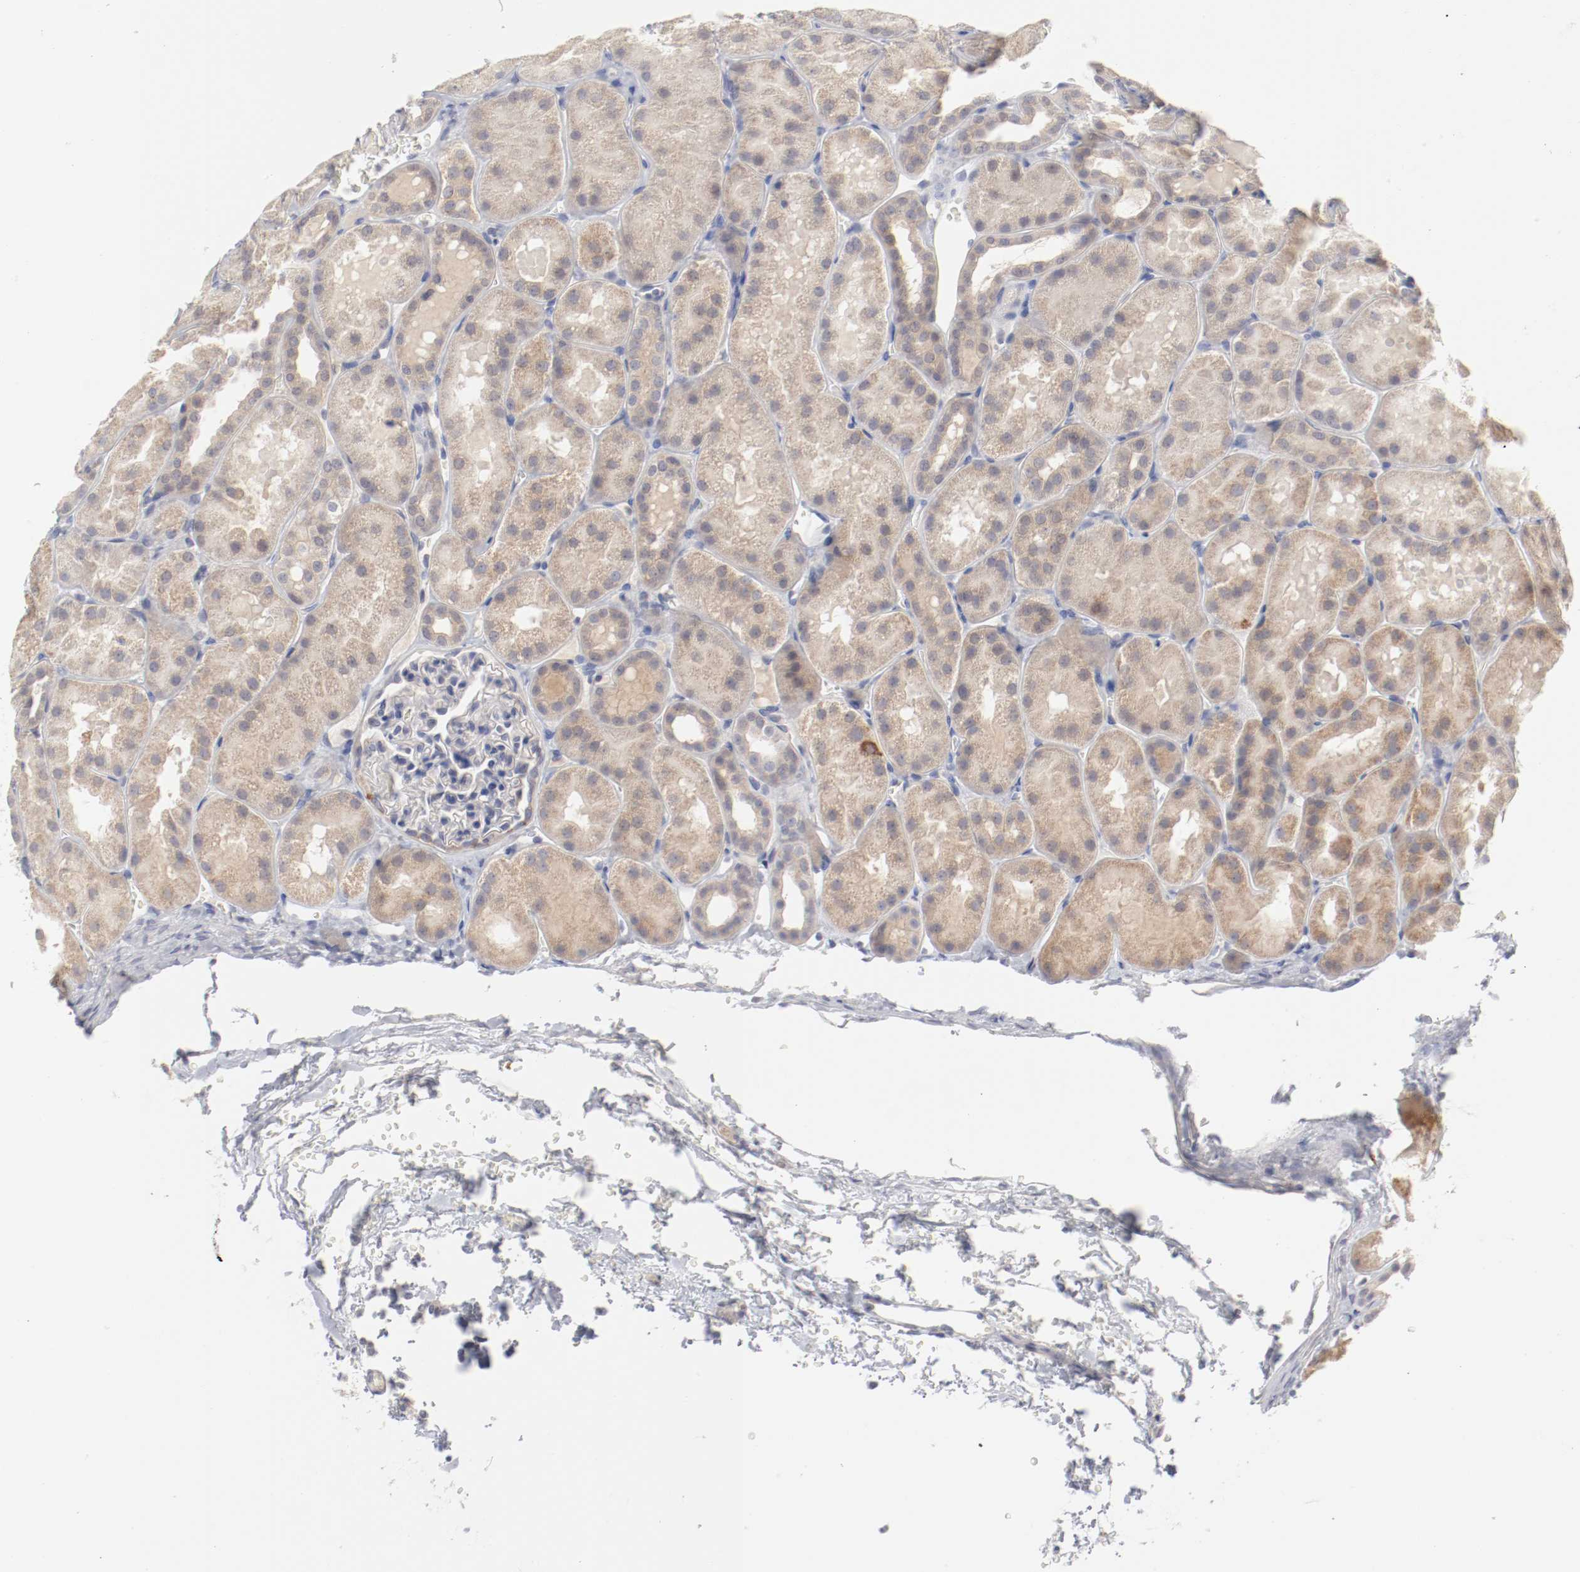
{"staining": {"intensity": "negative", "quantity": "none", "location": "none"}, "tissue": "kidney", "cell_type": "Cells in glomeruli", "image_type": "normal", "snomed": [{"axis": "morphology", "description": "Normal tissue, NOS"}, {"axis": "topography", "description": "Kidney"}], "caption": "This is an immunohistochemistry photomicrograph of normal kidney. There is no staining in cells in glomeruli.", "gene": "SH3BGR", "patient": {"sex": "male", "age": 28}}